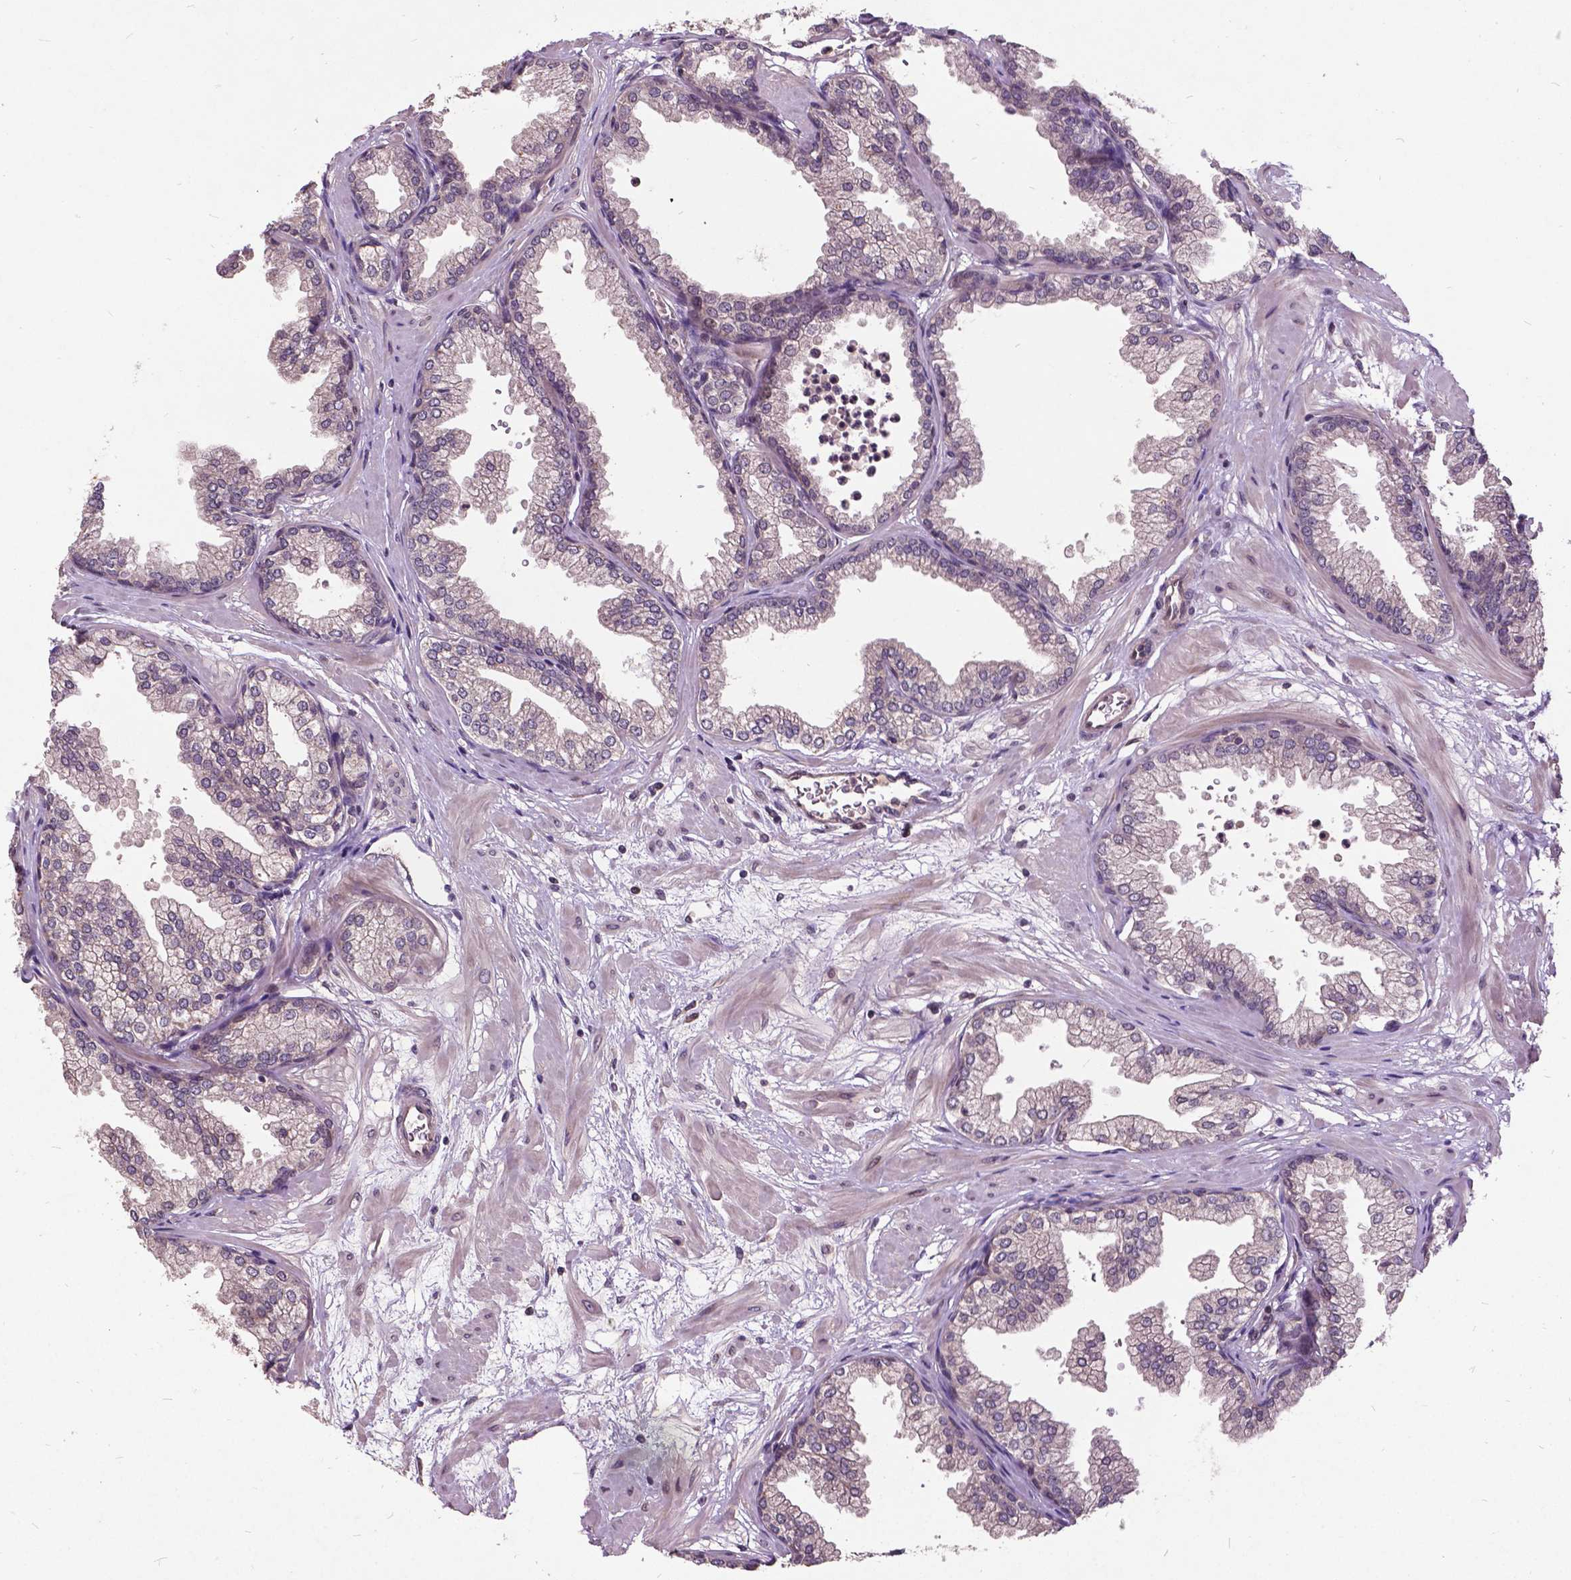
{"staining": {"intensity": "weak", "quantity": "<25%", "location": "cytoplasmic/membranous"}, "tissue": "prostate", "cell_type": "Glandular cells", "image_type": "normal", "snomed": [{"axis": "morphology", "description": "Normal tissue, NOS"}, {"axis": "topography", "description": "Prostate"}], "caption": "IHC of unremarkable human prostate displays no positivity in glandular cells.", "gene": "AP1S3", "patient": {"sex": "male", "age": 37}}